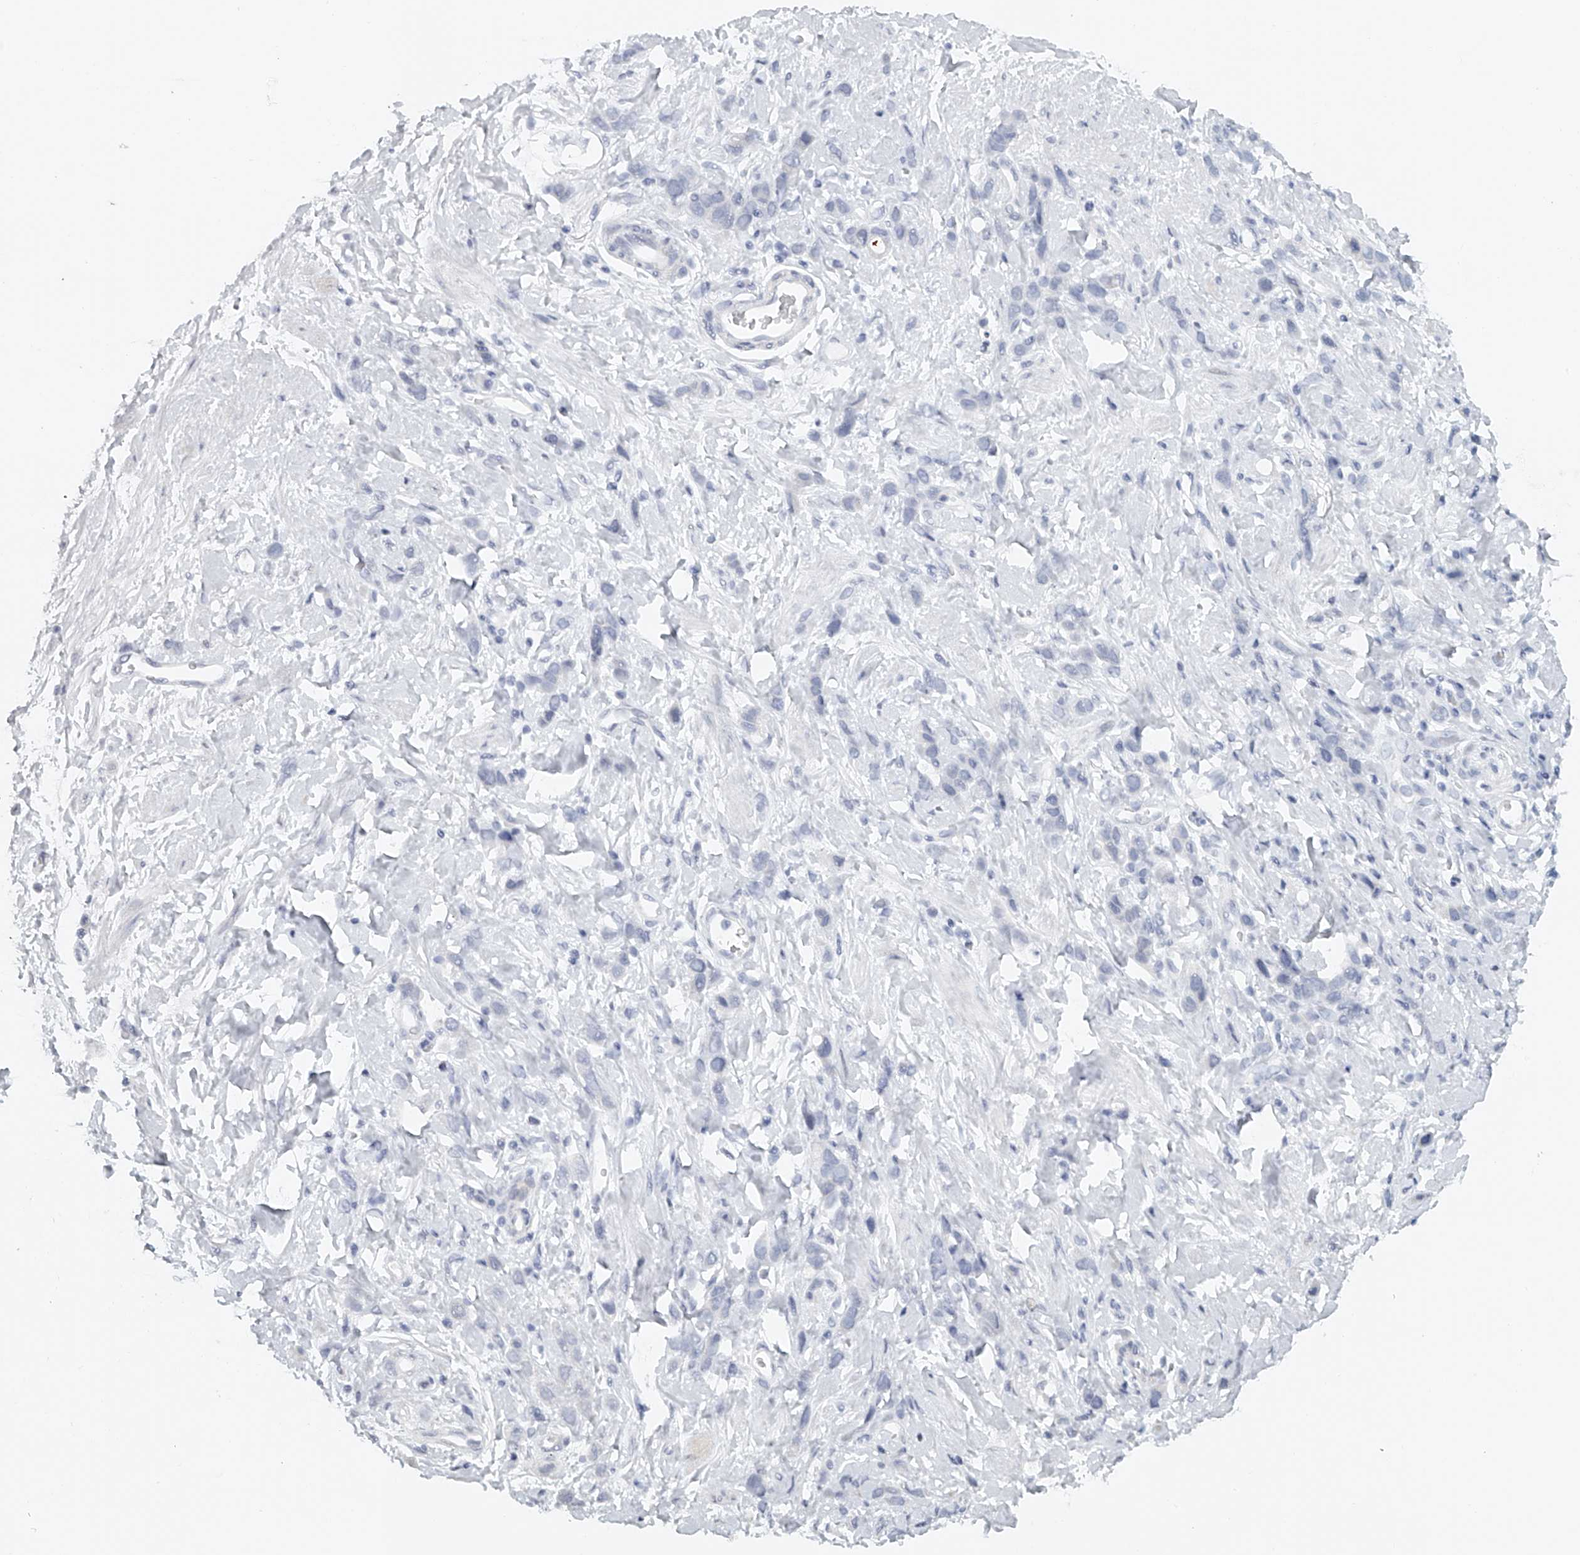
{"staining": {"intensity": "negative", "quantity": "none", "location": "none"}, "tissue": "stomach cancer", "cell_type": "Tumor cells", "image_type": "cancer", "snomed": [{"axis": "morphology", "description": "Normal tissue, NOS"}, {"axis": "morphology", "description": "Adenocarcinoma, NOS"}, {"axis": "topography", "description": "Stomach"}], "caption": "DAB immunohistochemical staining of human stomach cancer reveals no significant positivity in tumor cells.", "gene": "FAT2", "patient": {"sex": "male", "age": 82}}